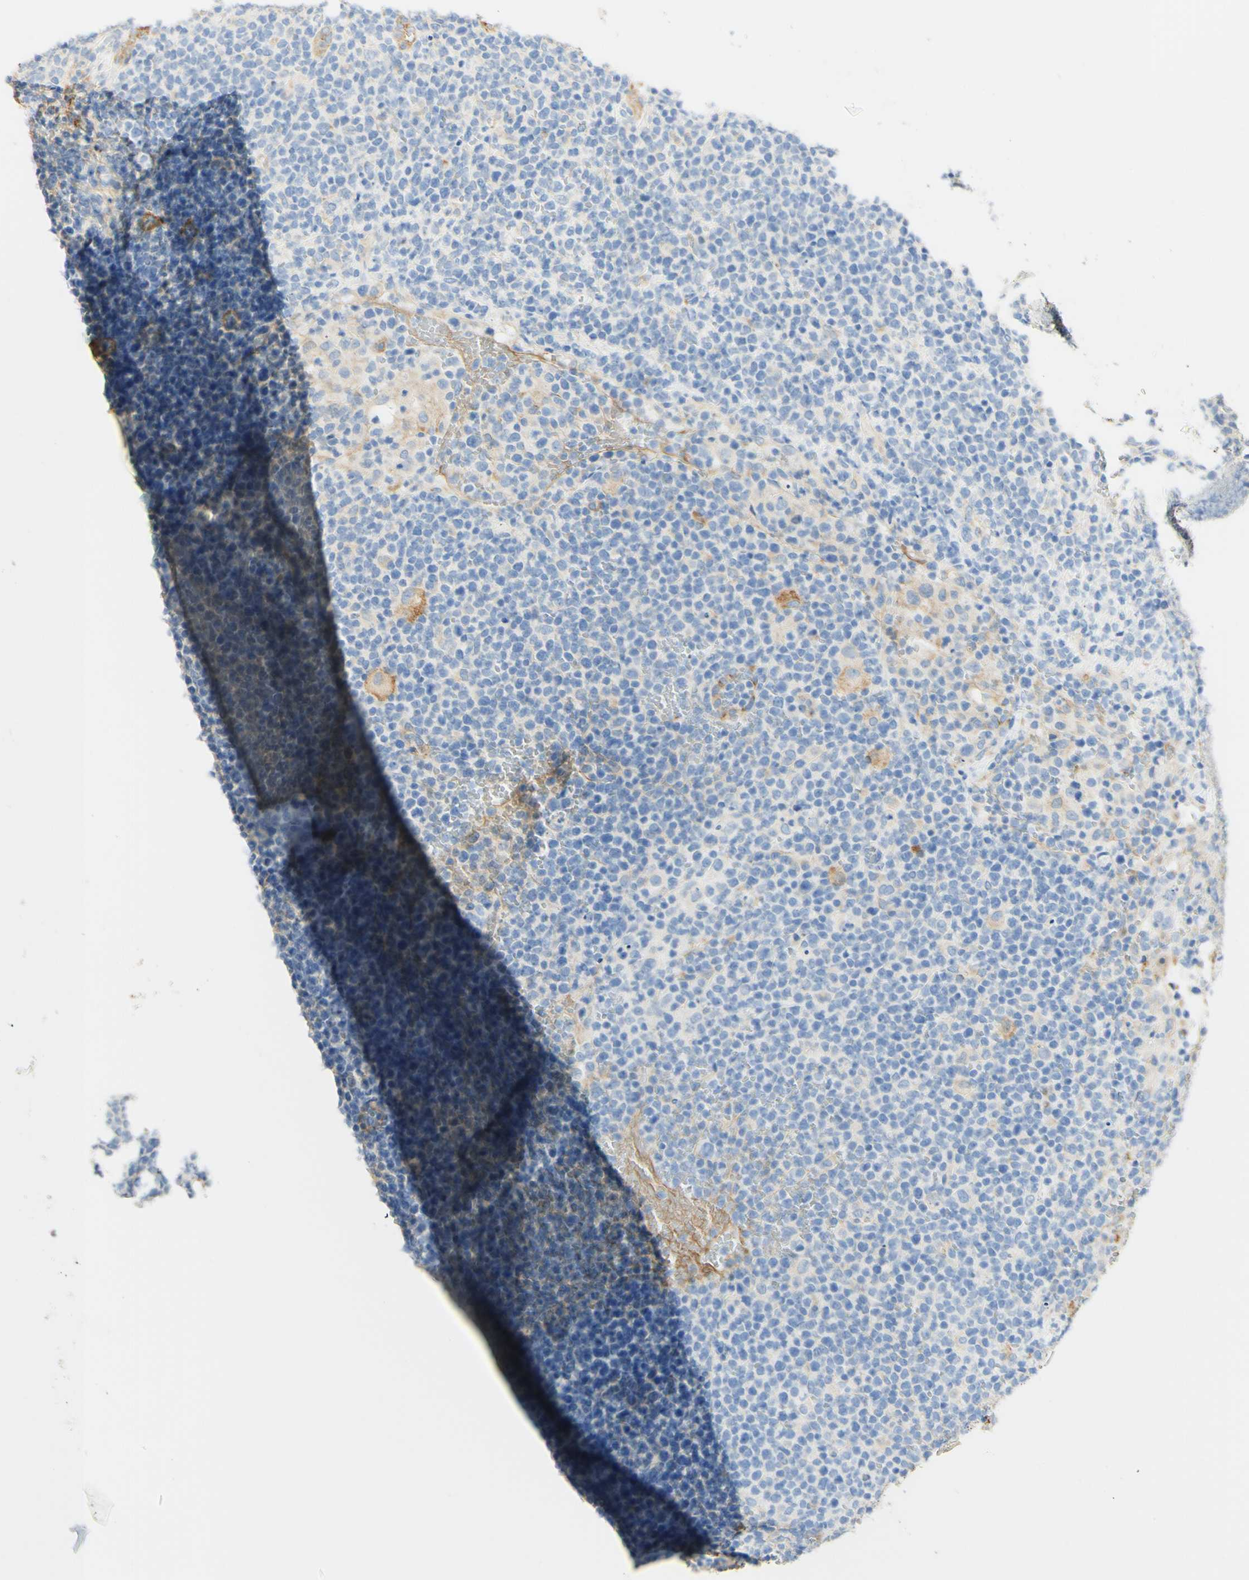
{"staining": {"intensity": "weak", "quantity": "<25%", "location": "cytoplasmic/membranous"}, "tissue": "lymphoma", "cell_type": "Tumor cells", "image_type": "cancer", "snomed": [{"axis": "morphology", "description": "Malignant lymphoma, non-Hodgkin's type, High grade"}, {"axis": "topography", "description": "Lymph node"}], "caption": "Malignant lymphoma, non-Hodgkin's type (high-grade) was stained to show a protein in brown. There is no significant expression in tumor cells.", "gene": "FCGRT", "patient": {"sex": "male", "age": 61}}